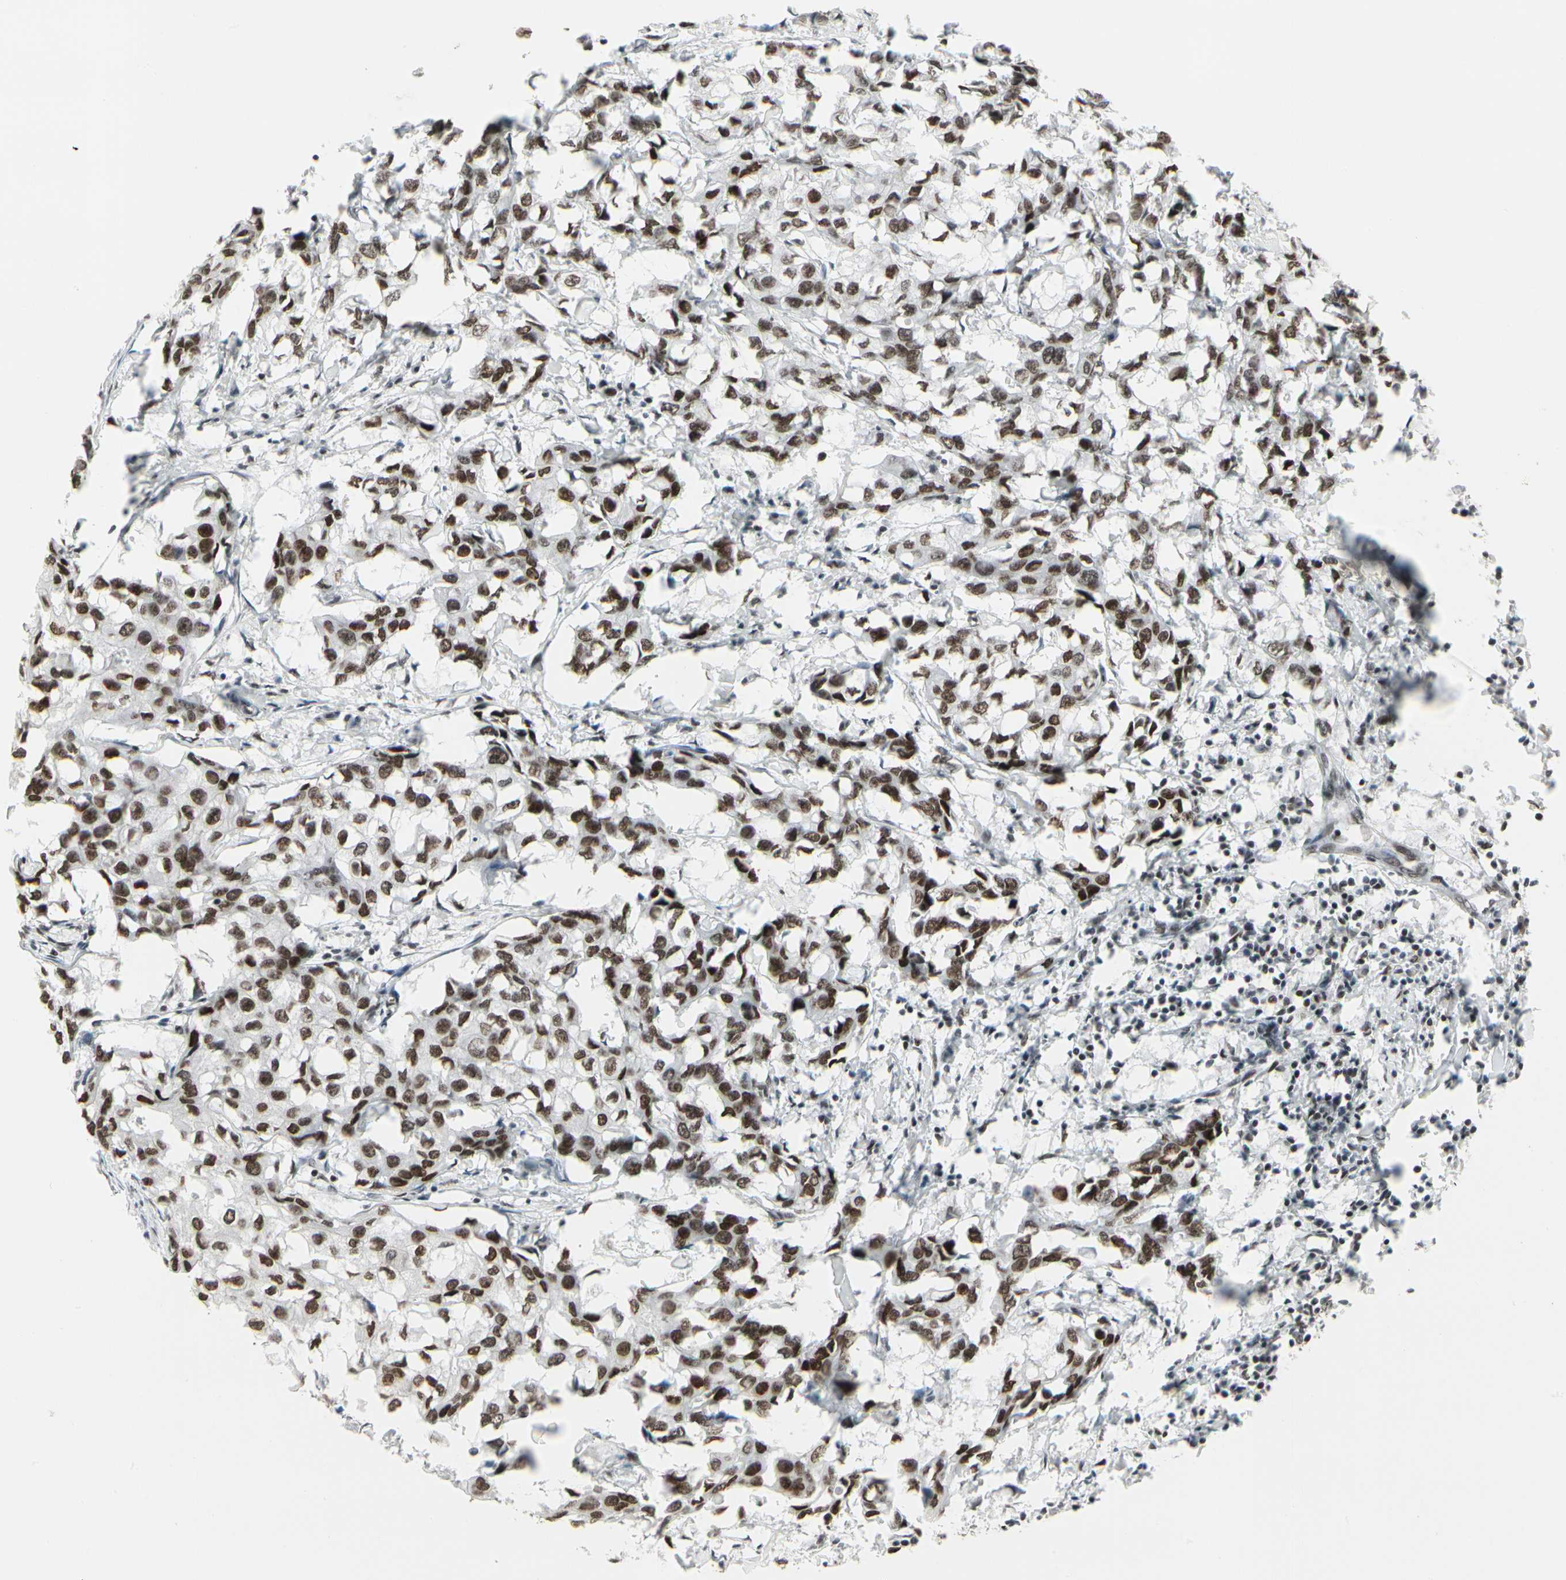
{"staining": {"intensity": "strong", "quantity": ">75%", "location": "nuclear"}, "tissue": "breast cancer", "cell_type": "Tumor cells", "image_type": "cancer", "snomed": [{"axis": "morphology", "description": "Duct carcinoma"}, {"axis": "topography", "description": "Breast"}], "caption": "Immunohistochemical staining of human breast cancer (invasive ductal carcinoma) shows strong nuclear protein positivity in about >75% of tumor cells.", "gene": "HMG20A", "patient": {"sex": "female", "age": 27}}